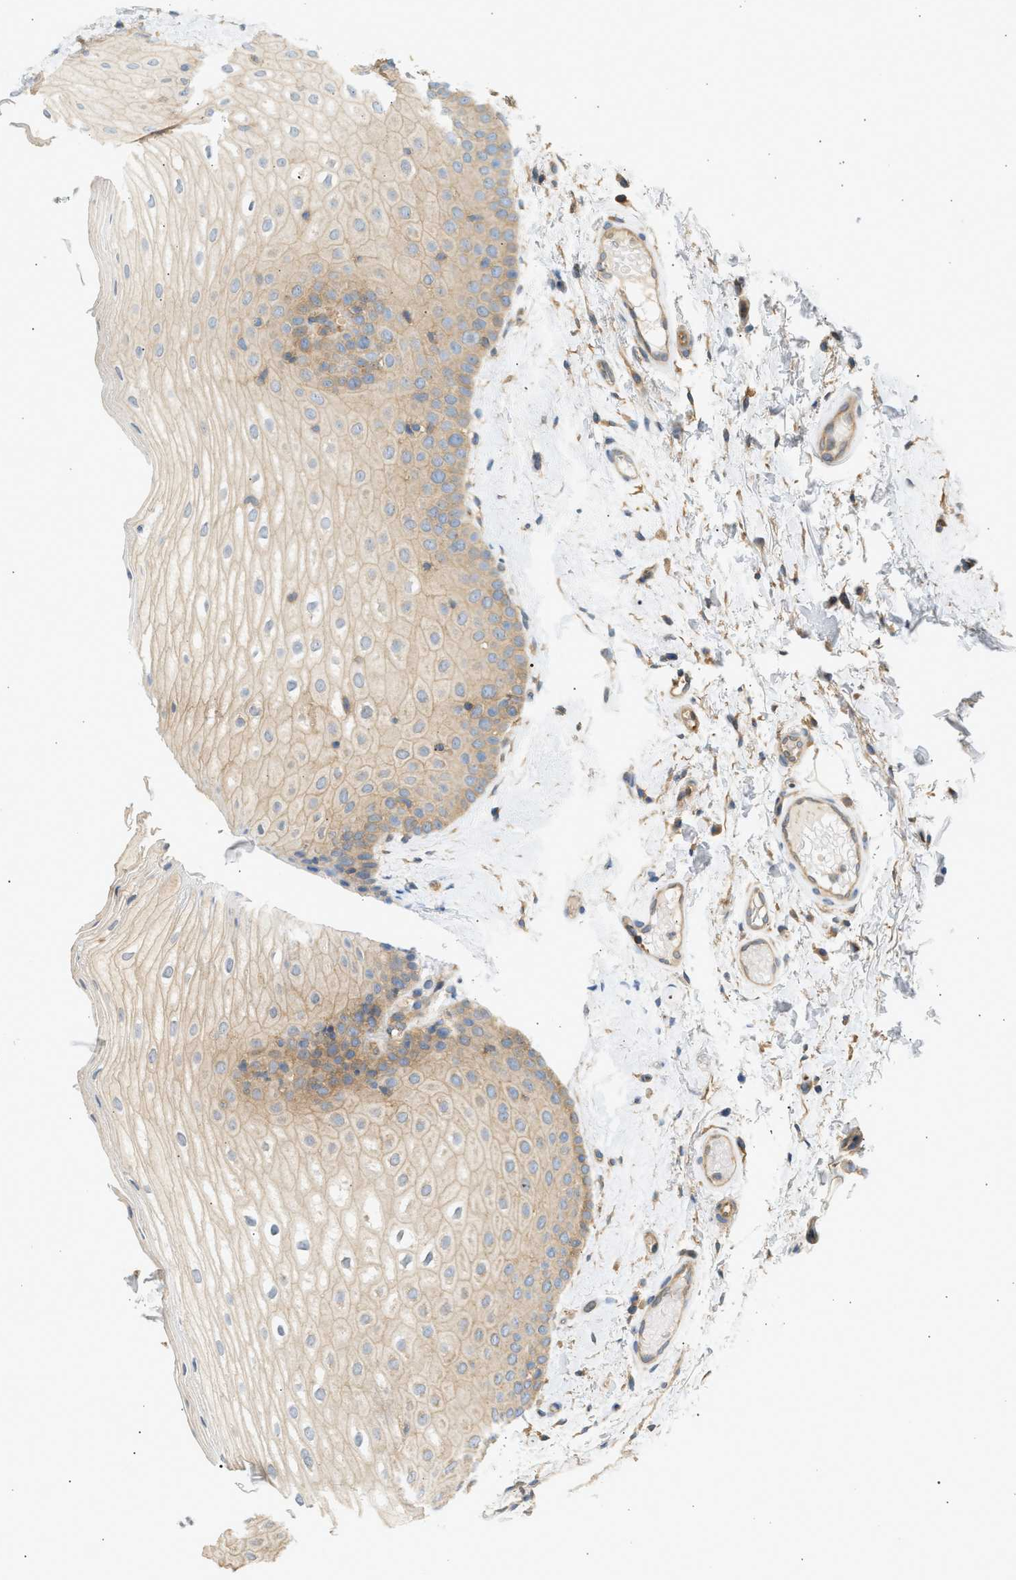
{"staining": {"intensity": "moderate", "quantity": ">75%", "location": "cytoplasmic/membranous"}, "tissue": "oral mucosa", "cell_type": "Squamous epithelial cells", "image_type": "normal", "snomed": [{"axis": "morphology", "description": "Normal tissue, NOS"}, {"axis": "topography", "description": "Skin"}, {"axis": "topography", "description": "Oral tissue"}], "caption": "Protein expression analysis of unremarkable human oral mucosa reveals moderate cytoplasmic/membranous expression in approximately >75% of squamous epithelial cells. The protein is shown in brown color, while the nuclei are stained blue.", "gene": "PAFAH1B1", "patient": {"sex": "male", "age": 84}}